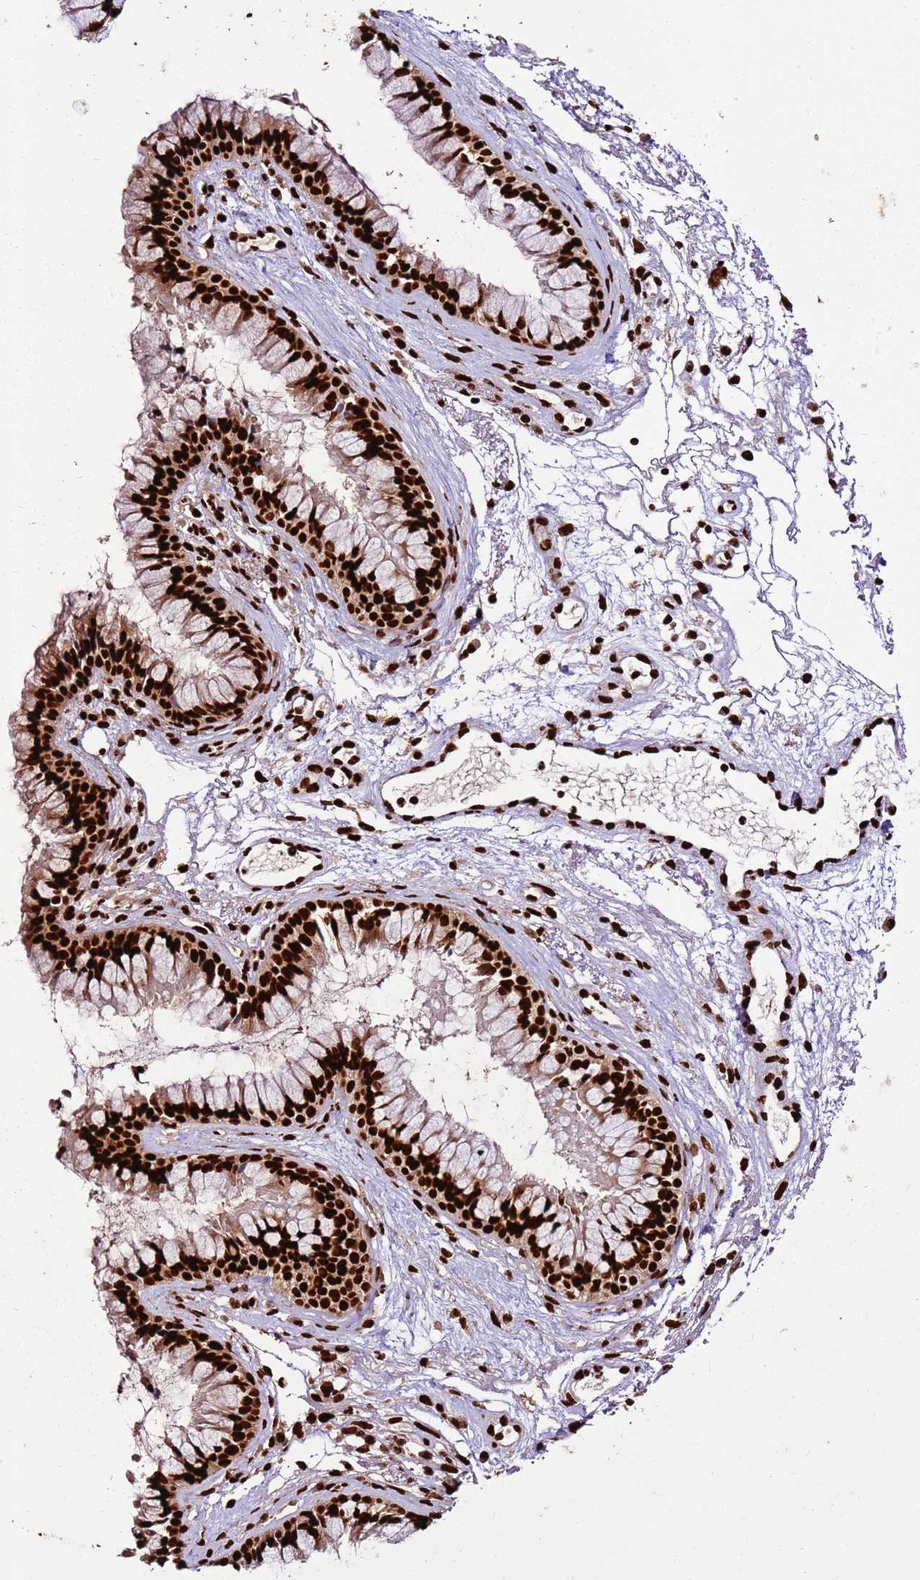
{"staining": {"intensity": "strong", "quantity": ">75%", "location": "nuclear"}, "tissue": "nasopharynx", "cell_type": "Respiratory epithelial cells", "image_type": "normal", "snomed": [{"axis": "morphology", "description": "Normal tissue, NOS"}, {"axis": "topography", "description": "Nasopharynx"}], "caption": "This histopathology image displays IHC staining of normal human nasopharynx, with high strong nuclear expression in about >75% of respiratory epithelial cells.", "gene": "HNRNPAB", "patient": {"sex": "male", "age": 82}}